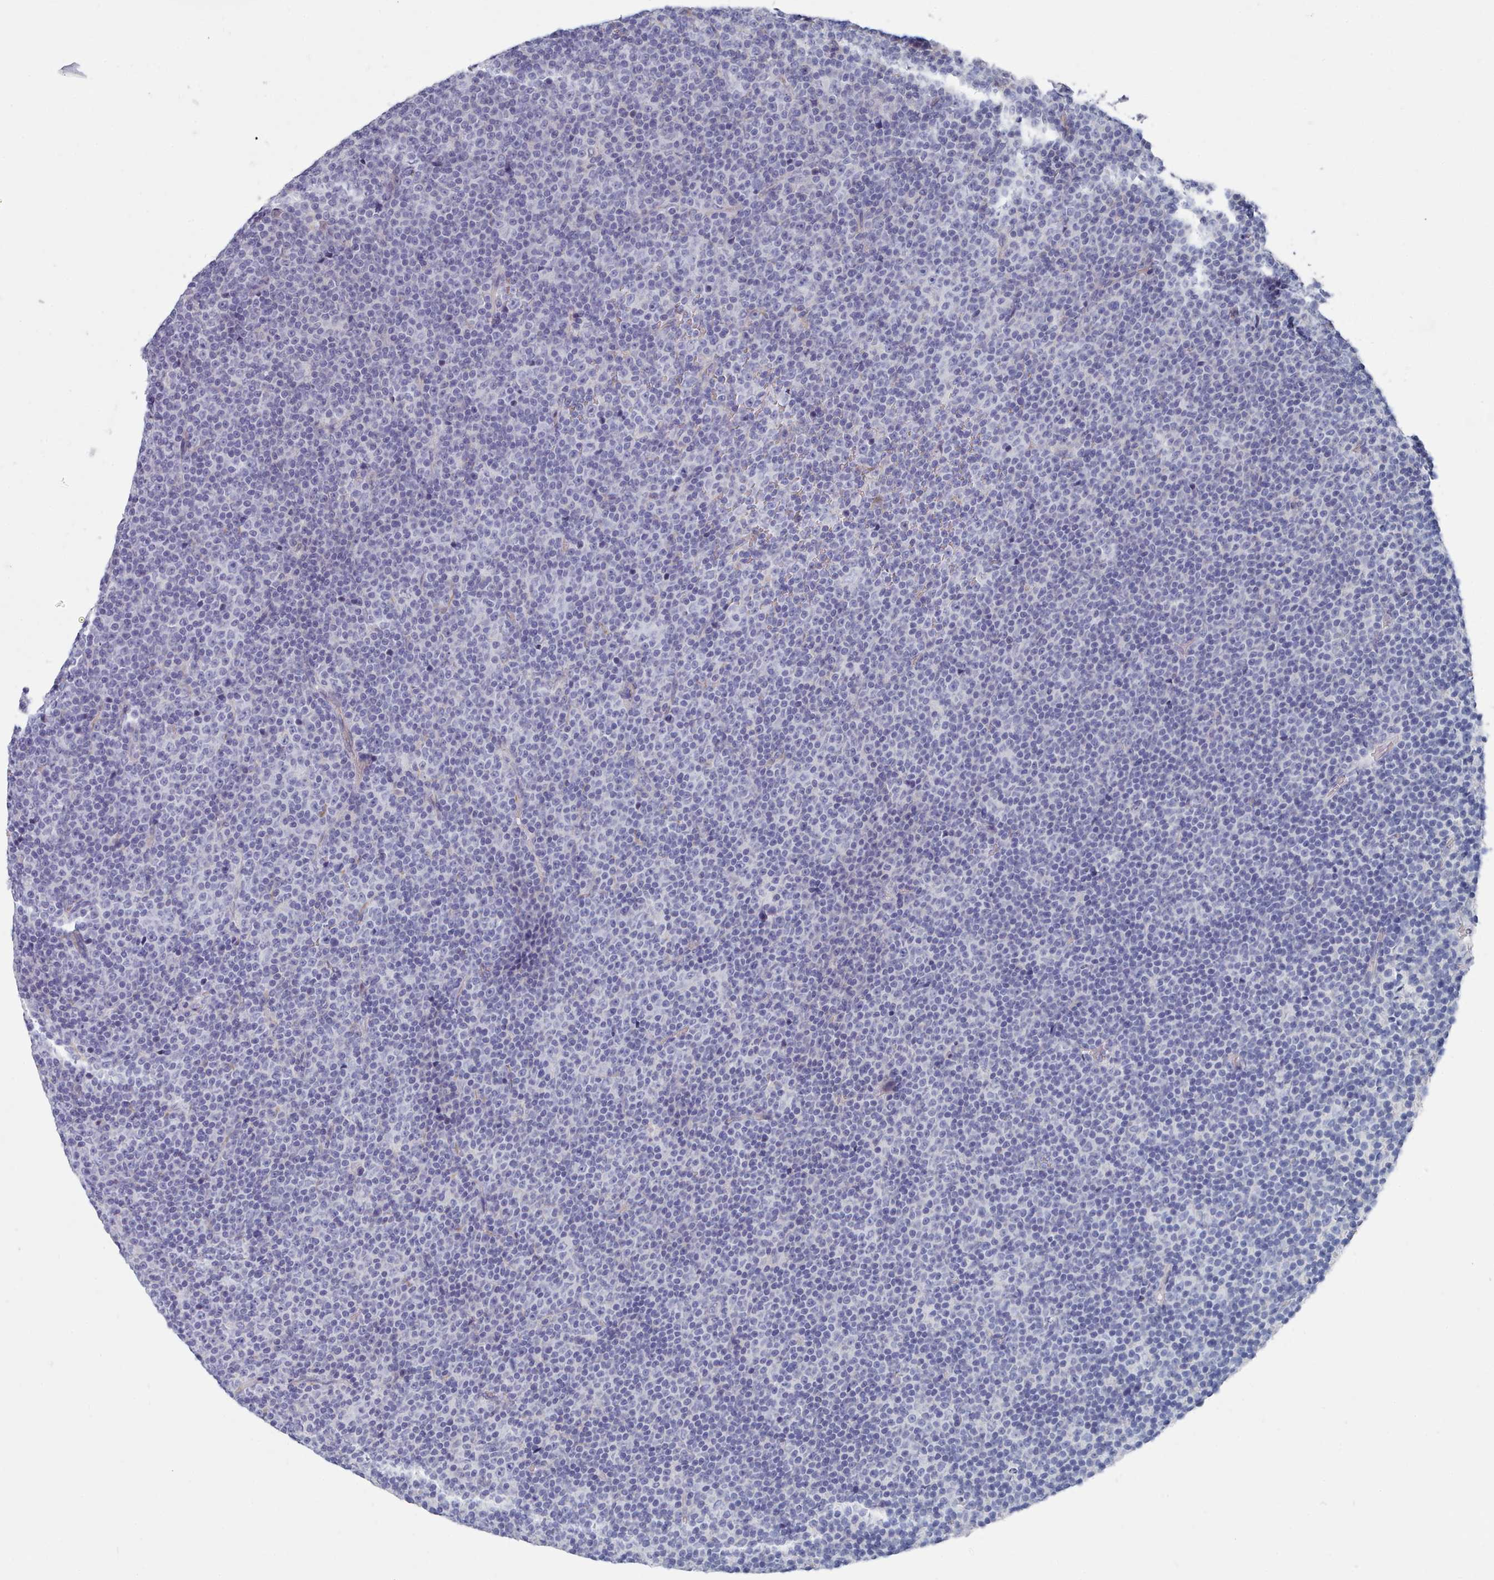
{"staining": {"intensity": "negative", "quantity": "none", "location": "none"}, "tissue": "lymphoma", "cell_type": "Tumor cells", "image_type": "cancer", "snomed": [{"axis": "morphology", "description": "Malignant lymphoma, non-Hodgkin's type, Low grade"}, {"axis": "topography", "description": "Lymph node"}], "caption": "The IHC histopathology image has no significant staining in tumor cells of malignant lymphoma, non-Hodgkin's type (low-grade) tissue.", "gene": "PDE4C", "patient": {"sex": "female", "age": 67}}